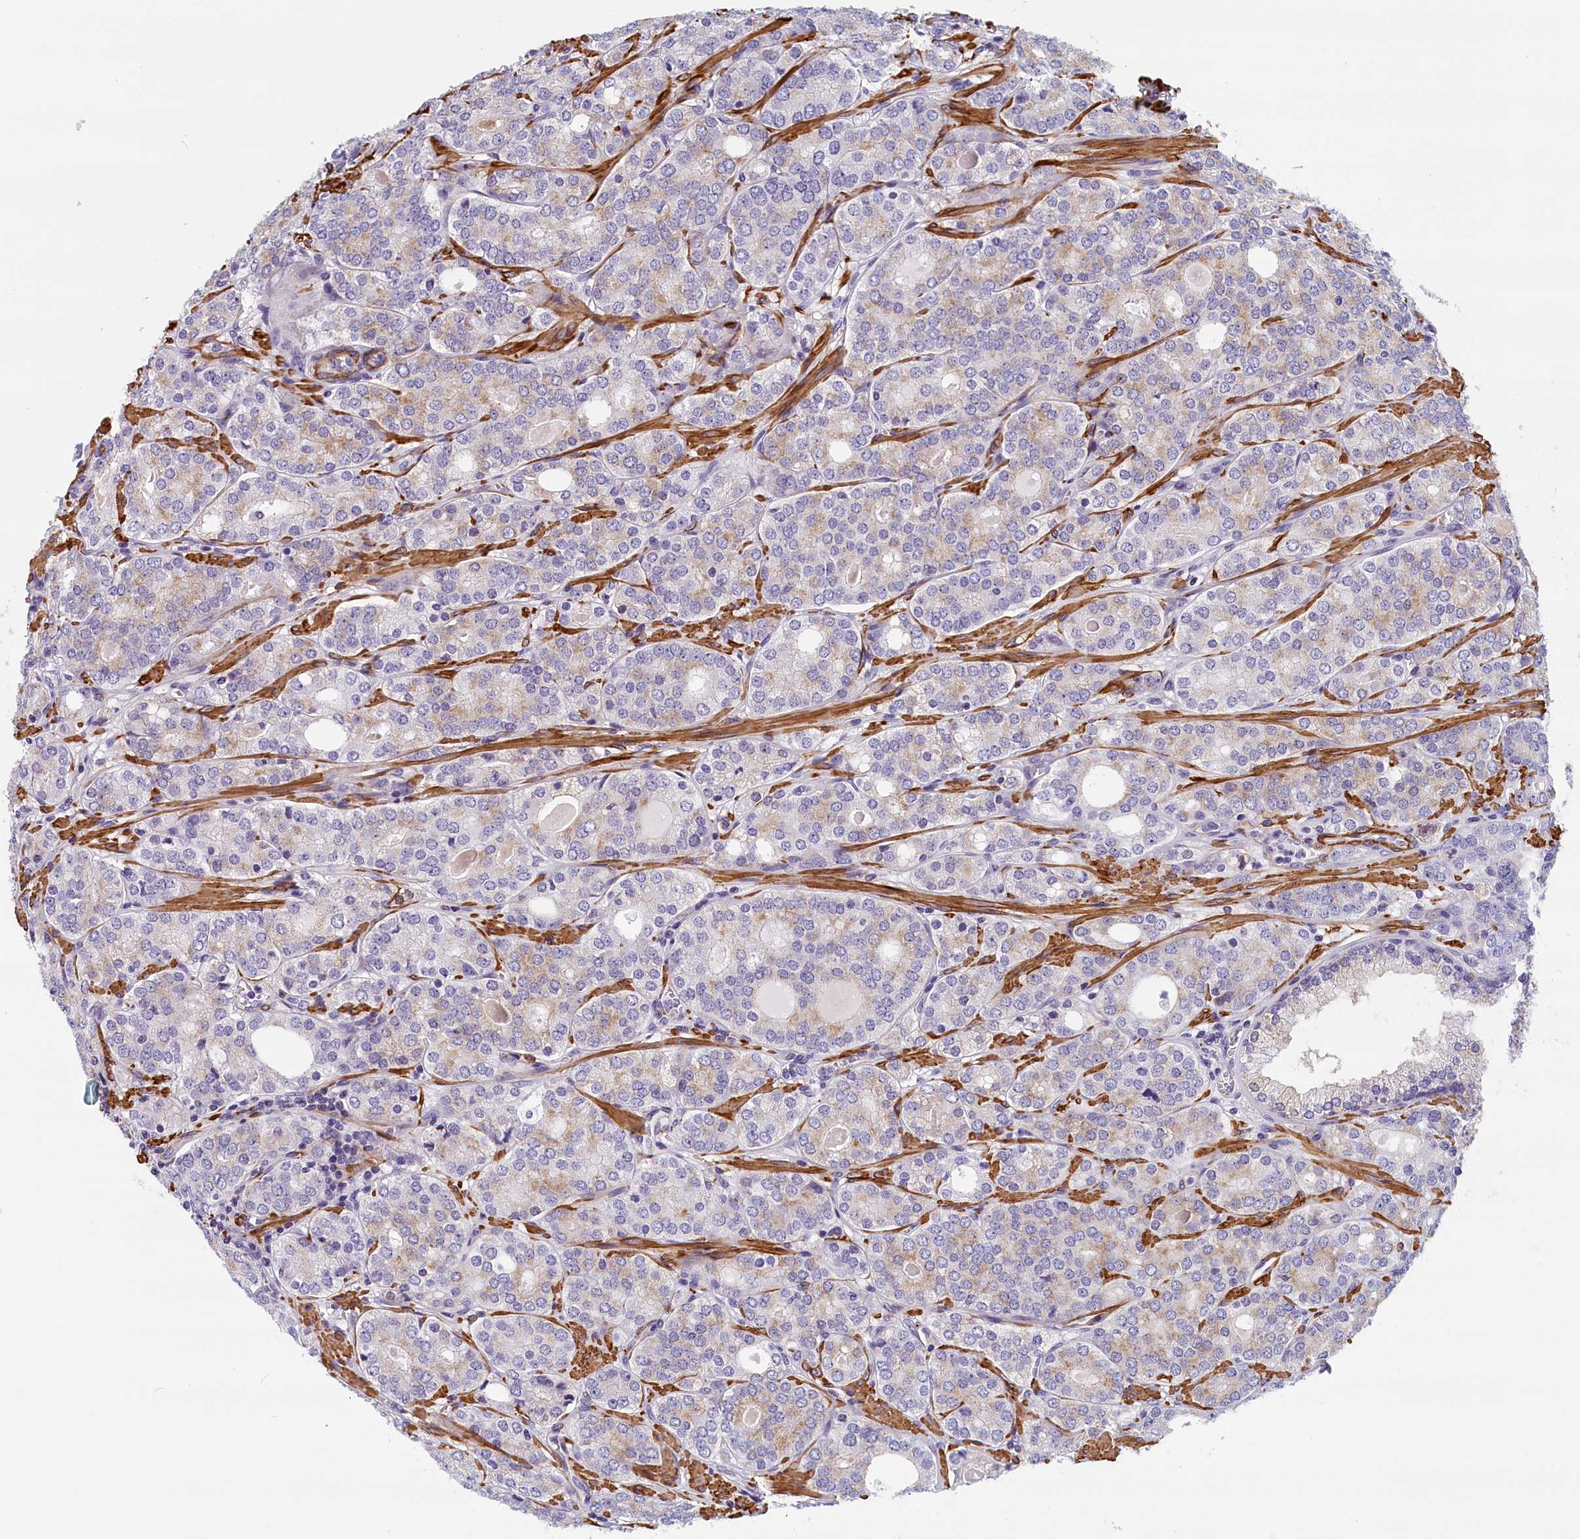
{"staining": {"intensity": "weak", "quantity": "<25%", "location": "cytoplasmic/membranous"}, "tissue": "prostate cancer", "cell_type": "Tumor cells", "image_type": "cancer", "snomed": [{"axis": "morphology", "description": "Adenocarcinoma, High grade"}, {"axis": "topography", "description": "Prostate"}], "caption": "The immunohistochemistry photomicrograph has no significant positivity in tumor cells of adenocarcinoma (high-grade) (prostate) tissue.", "gene": "BCL2L13", "patient": {"sex": "male", "age": 64}}